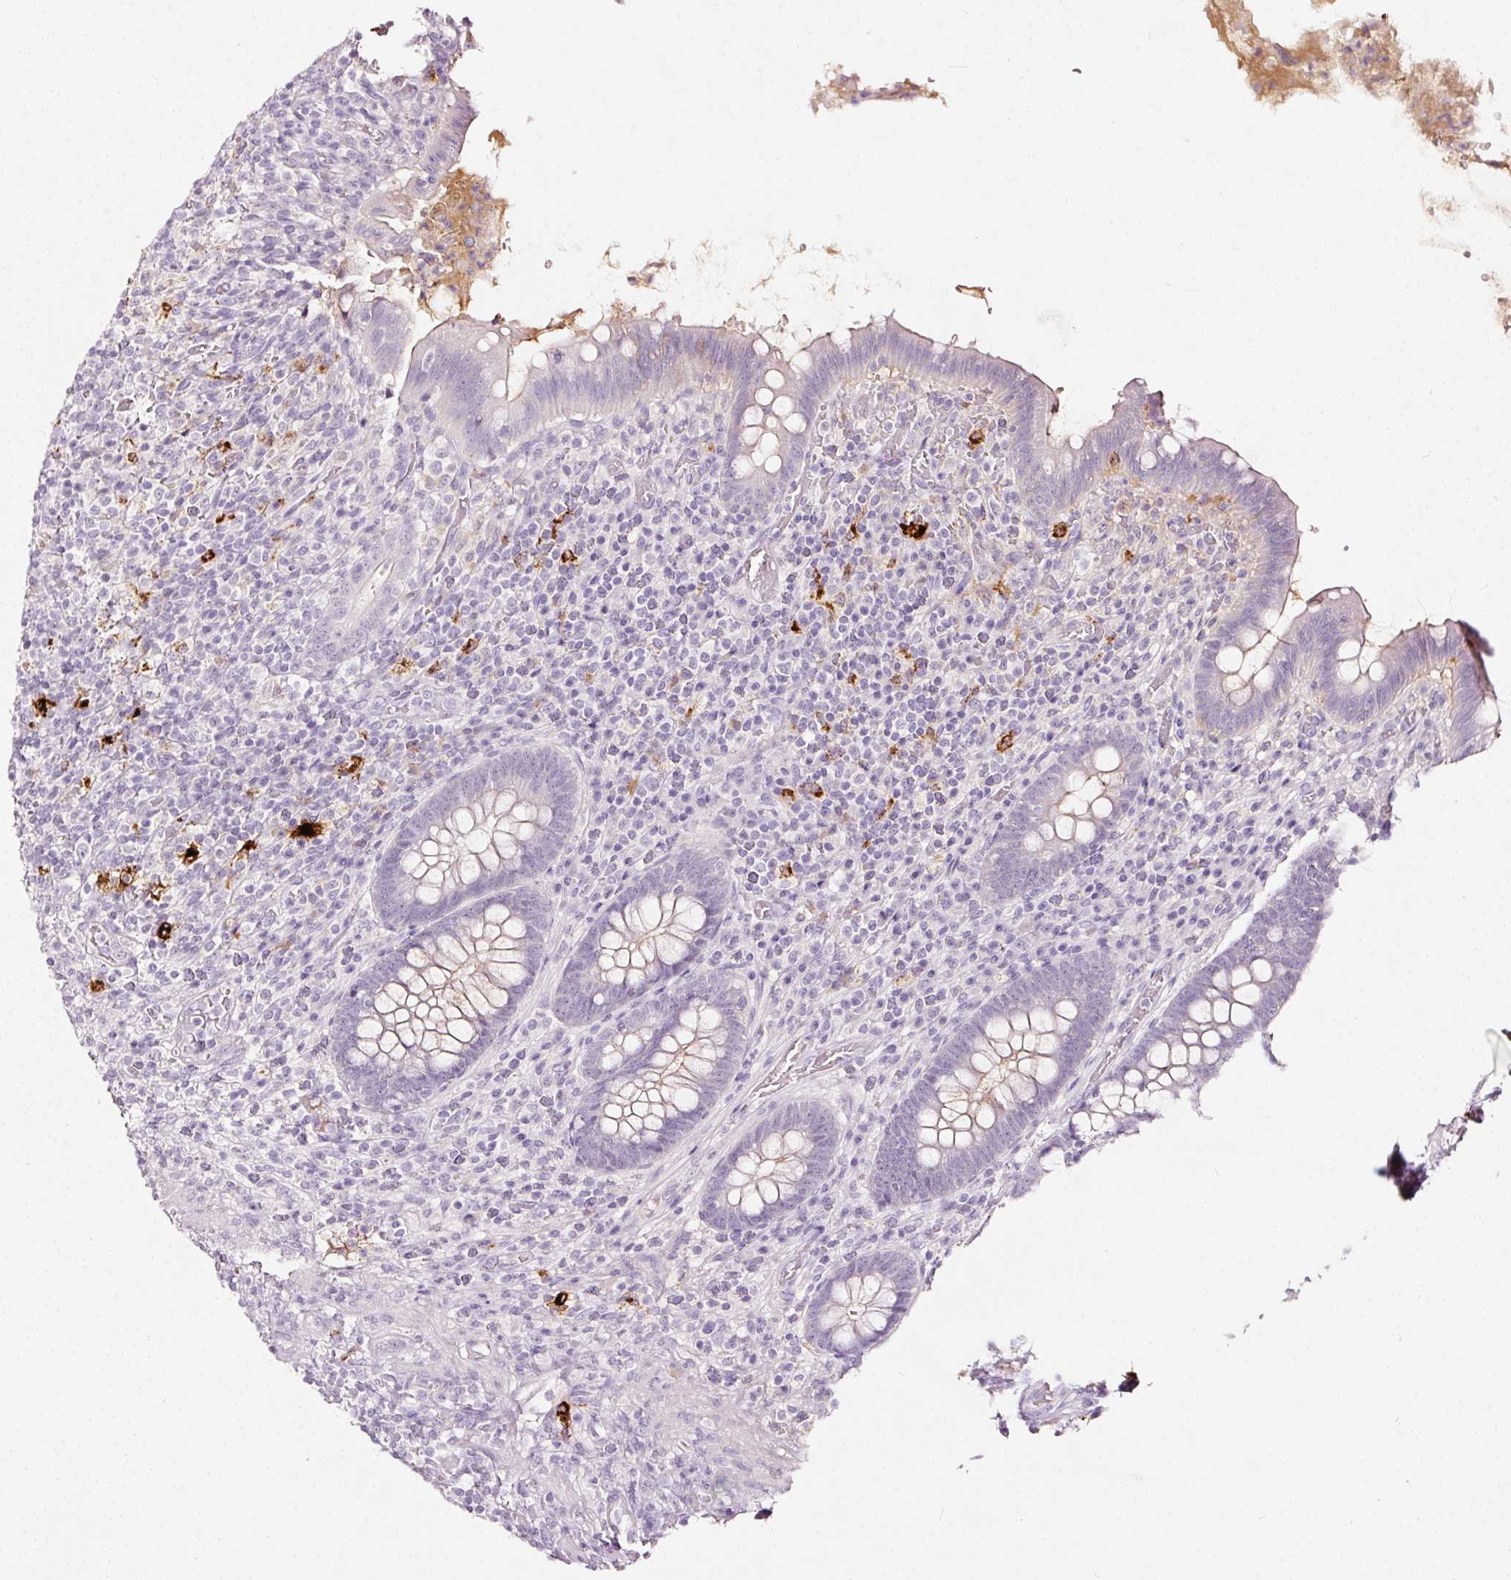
{"staining": {"intensity": "negative", "quantity": "none", "location": "none"}, "tissue": "appendix", "cell_type": "Glandular cells", "image_type": "normal", "snomed": [{"axis": "morphology", "description": "Normal tissue, NOS"}, {"axis": "topography", "description": "Appendix"}], "caption": "DAB (3,3'-diaminobenzidine) immunohistochemical staining of unremarkable human appendix shows no significant positivity in glandular cells. Brightfield microscopy of immunohistochemistry stained with DAB (brown) and hematoxylin (blue), captured at high magnification.", "gene": "LAMP3", "patient": {"sex": "female", "age": 43}}